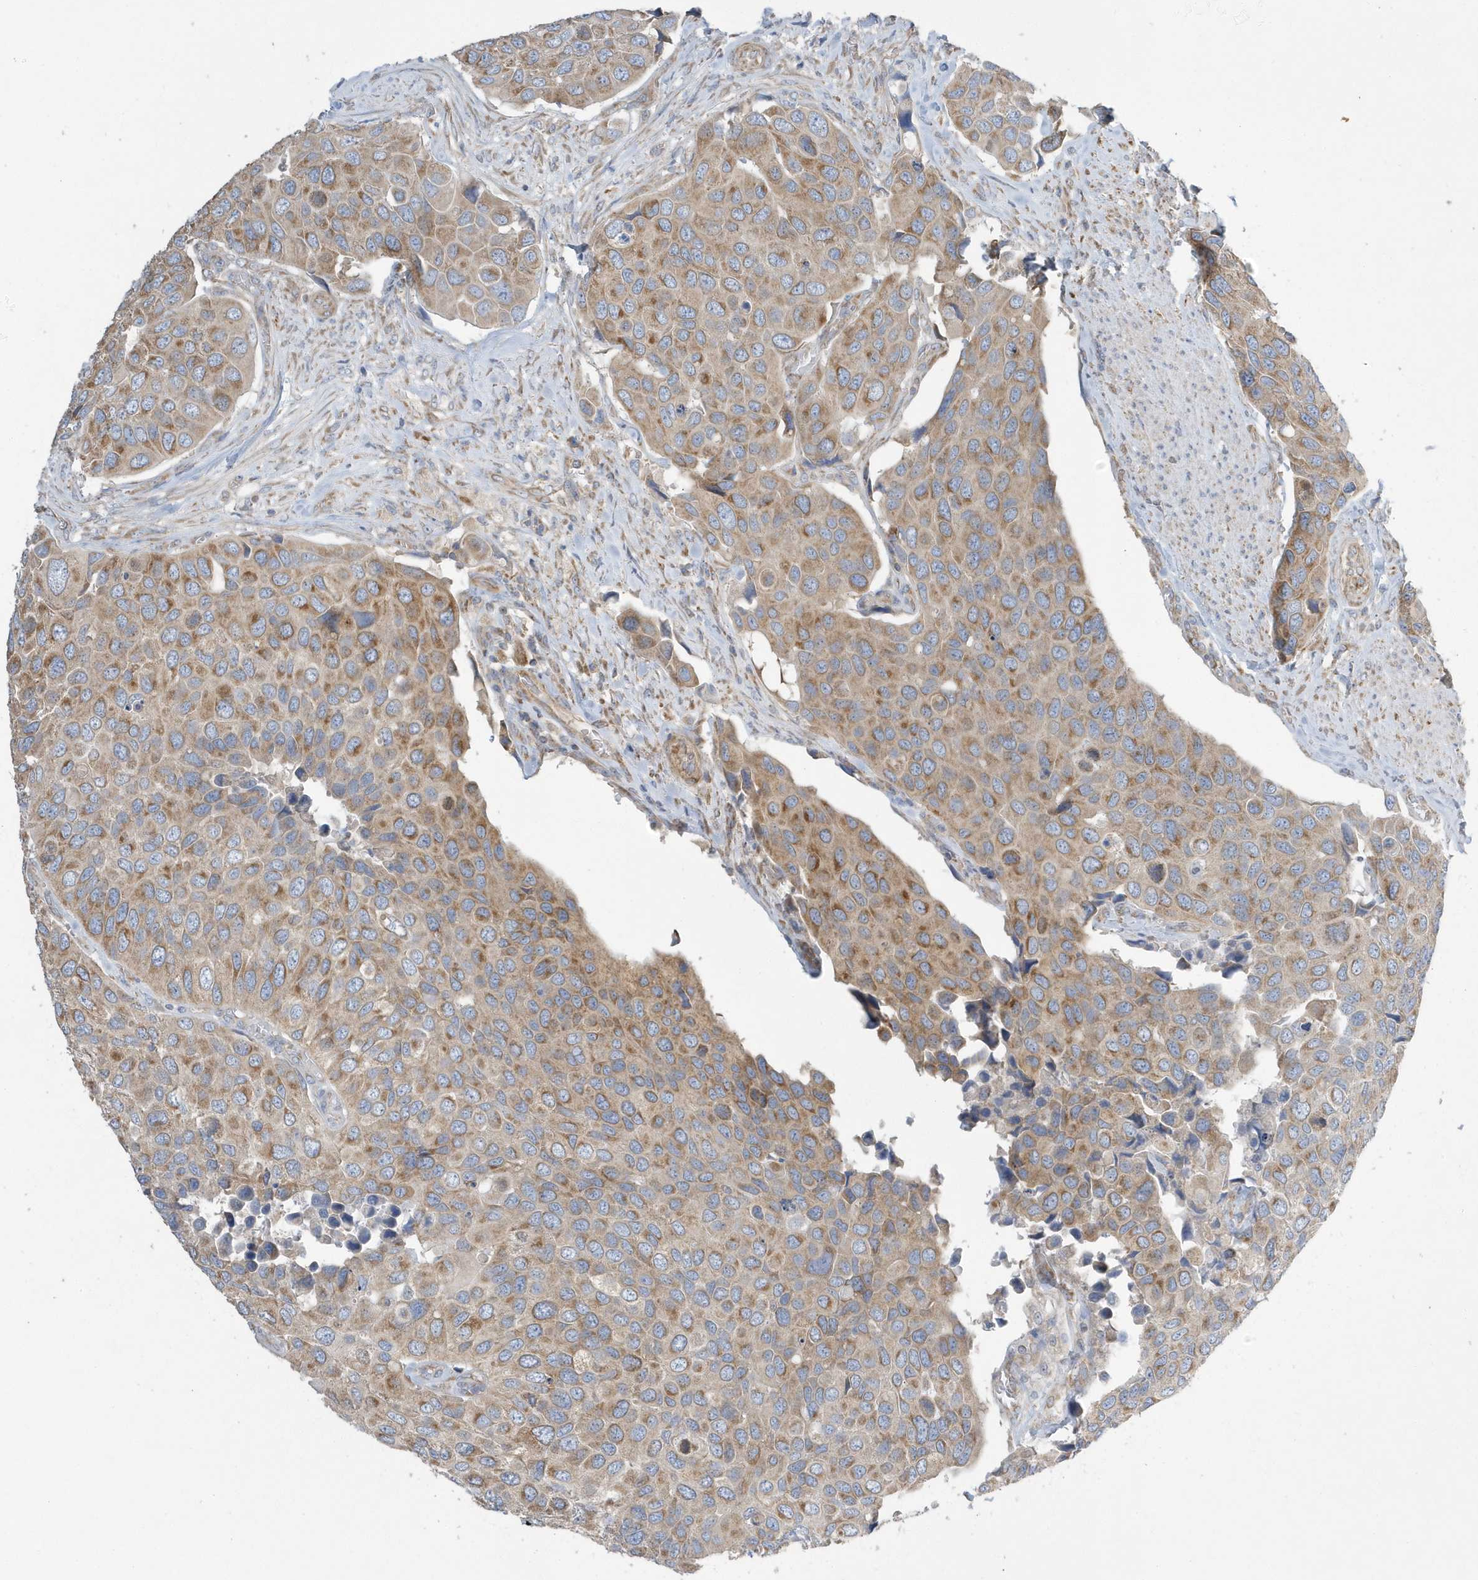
{"staining": {"intensity": "moderate", "quantity": ">75%", "location": "cytoplasmic/membranous"}, "tissue": "urothelial cancer", "cell_type": "Tumor cells", "image_type": "cancer", "snomed": [{"axis": "morphology", "description": "Urothelial carcinoma, High grade"}, {"axis": "topography", "description": "Urinary bladder"}], "caption": "Immunohistochemistry (IHC) histopathology image of neoplastic tissue: human urothelial carcinoma (high-grade) stained using immunohistochemistry exhibits medium levels of moderate protein expression localized specifically in the cytoplasmic/membranous of tumor cells, appearing as a cytoplasmic/membranous brown color.", "gene": "SPATA5", "patient": {"sex": "male", "age": 74}}